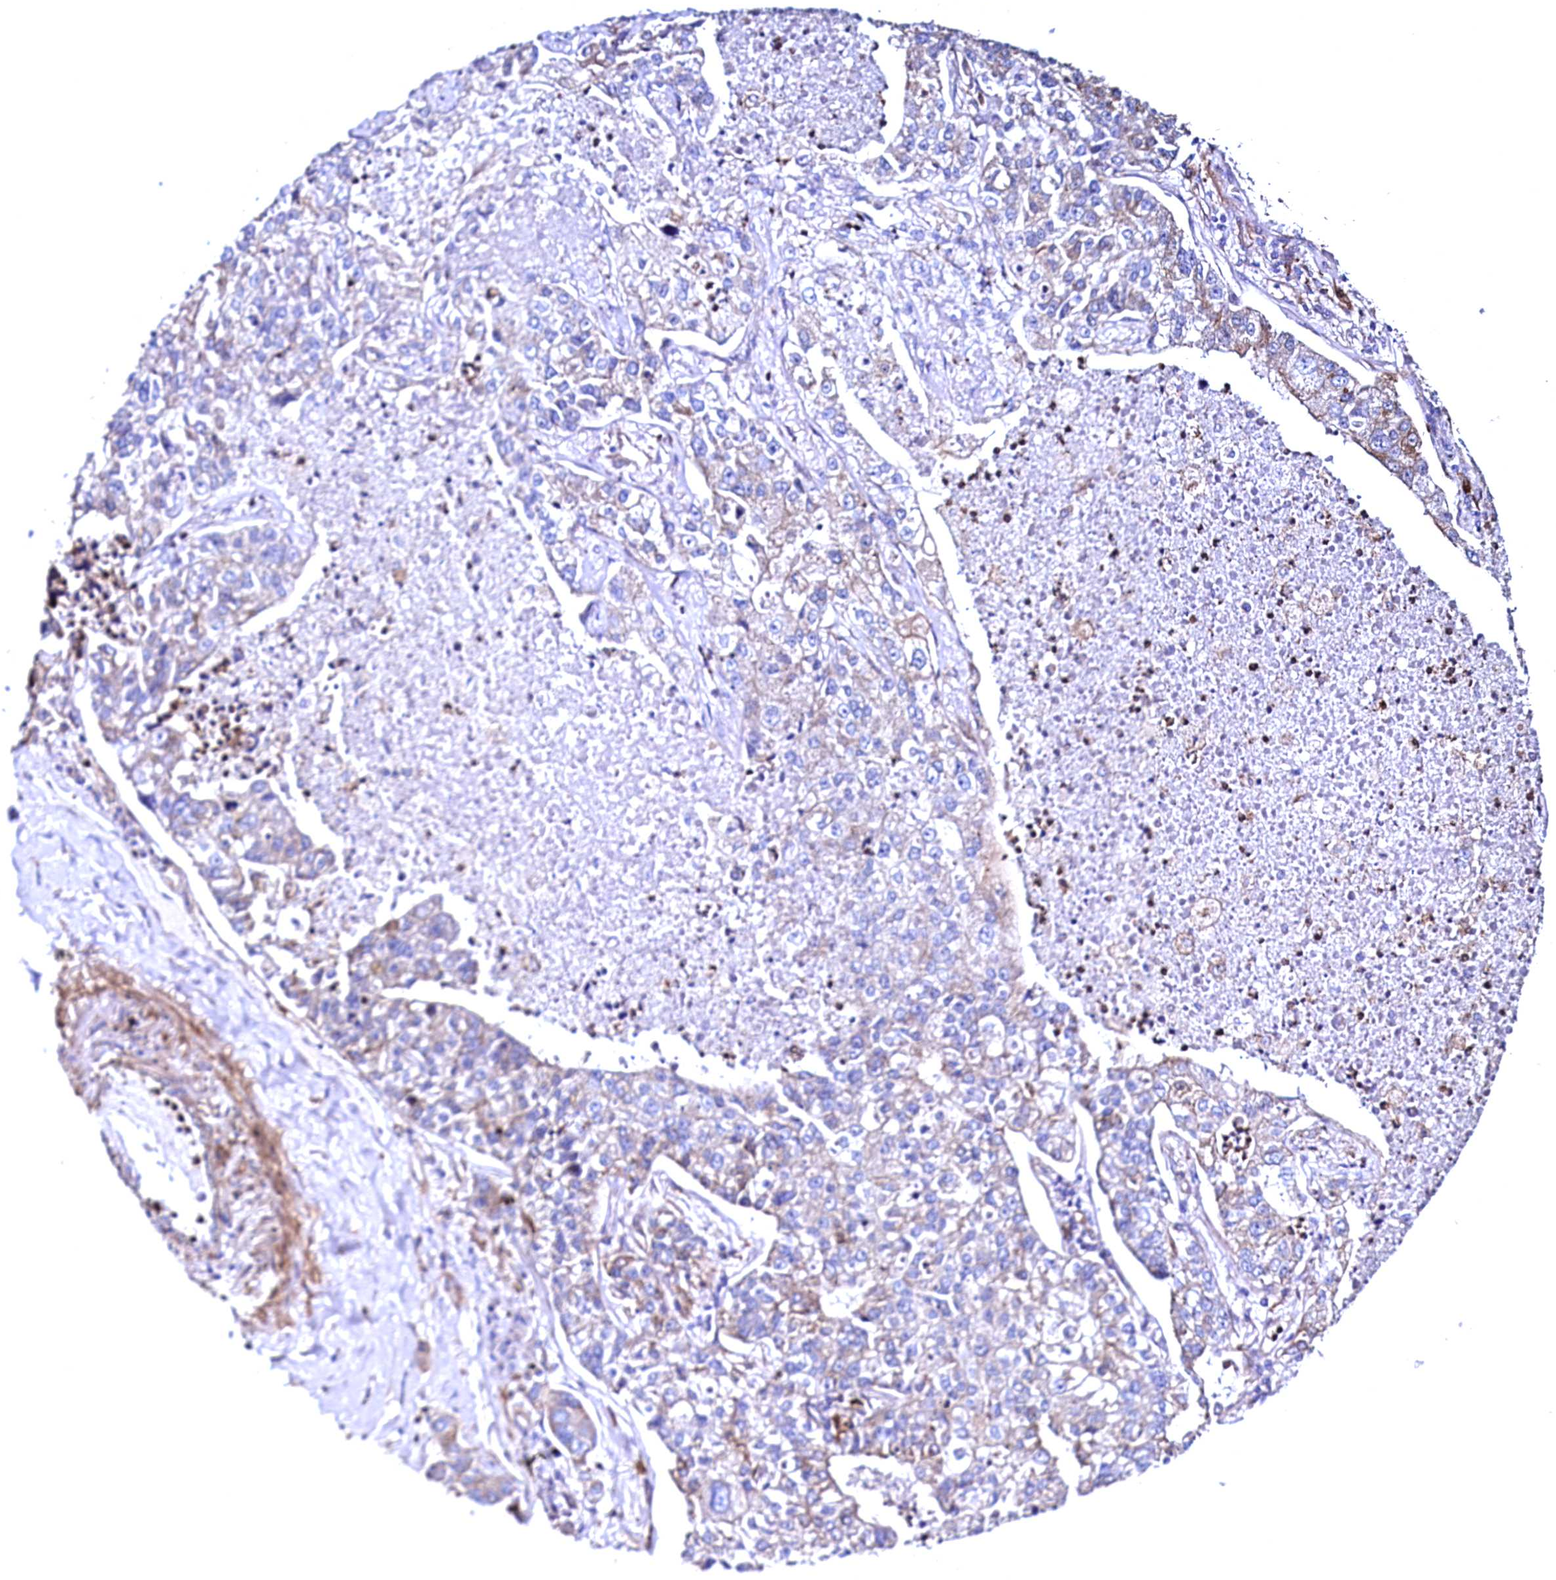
{"staining": {"intensity": "weak", "quantity": "25%-75%", "location": "cytoplasmic/membranous"}, "tissue": "lung cancer", "cell_type": "Tumor cells", "image_type": "cancer", "snomed": [{"axis": "morphology", "description": "Adenocarcinoma, NOS"}, {"axis": "topography", "description": "Lung"}], "caption": "IHC of human lung cancer (adenocarcinoma) shows low levels of weak cytoplasmic/membranous expression in approximately 25%-75% of tumor cells. (DAB = brown stain, brightfield microscopy at high magnification).", "gene": "STAMBPL1", "patient": {"sex": "male", "age": 49}}